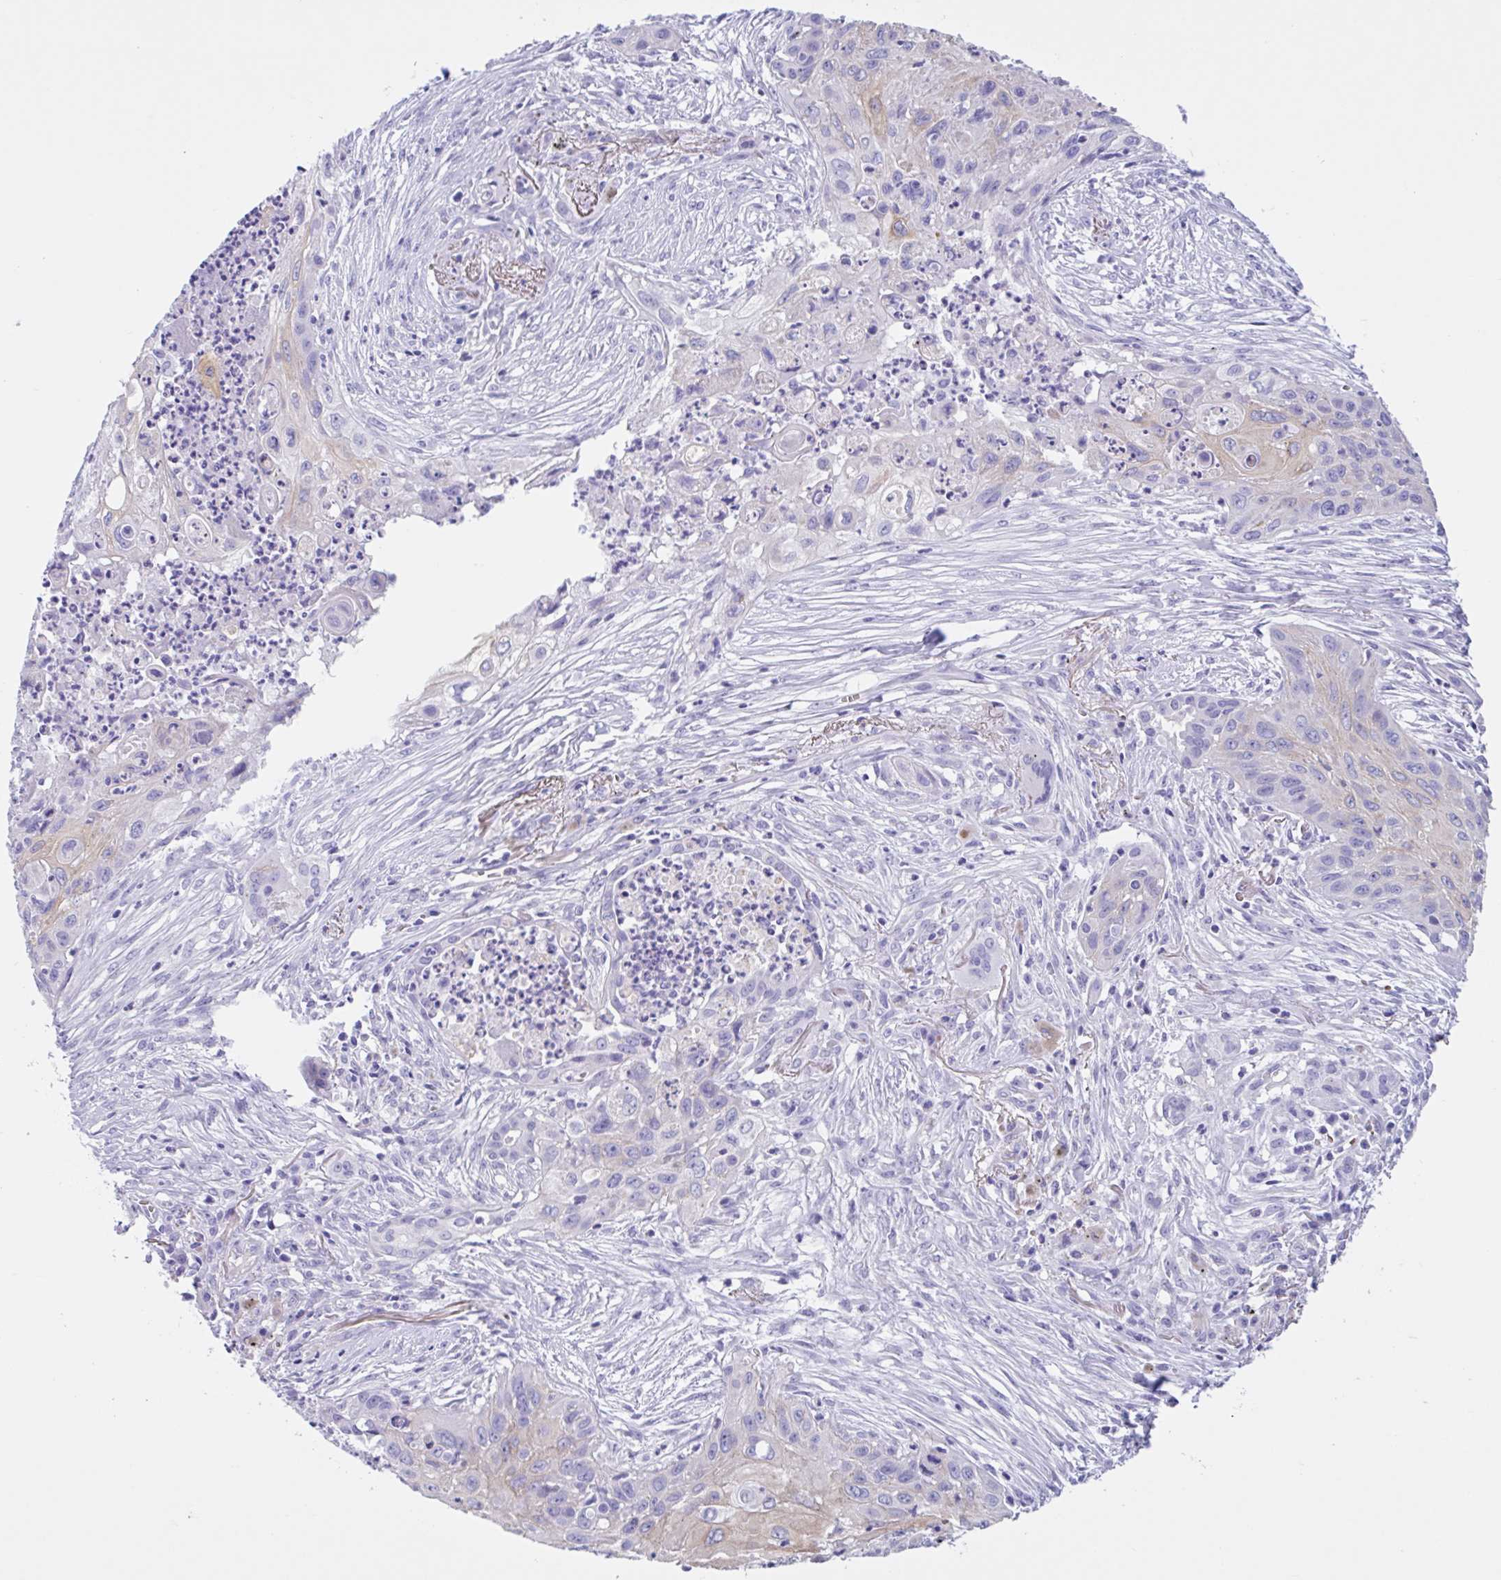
{"staining": {"intensity": "negative", "quantity": "none", "location": "none"}, "tissue": "lung cancer", "cell_type": "Tumor cells", "image_type": "cancer", "snomed": [{"axis": "morphology", "description": "Squamous cell carcinoma, NOS"}, {"axis": "topography", "description": "Lung"}], "caption": "Image shows no significant protein staining in tumor cells of squamous cell carcinoma (lung).", "gene": "TMEM79", "patient": {"sex": "male", "age": 71}}